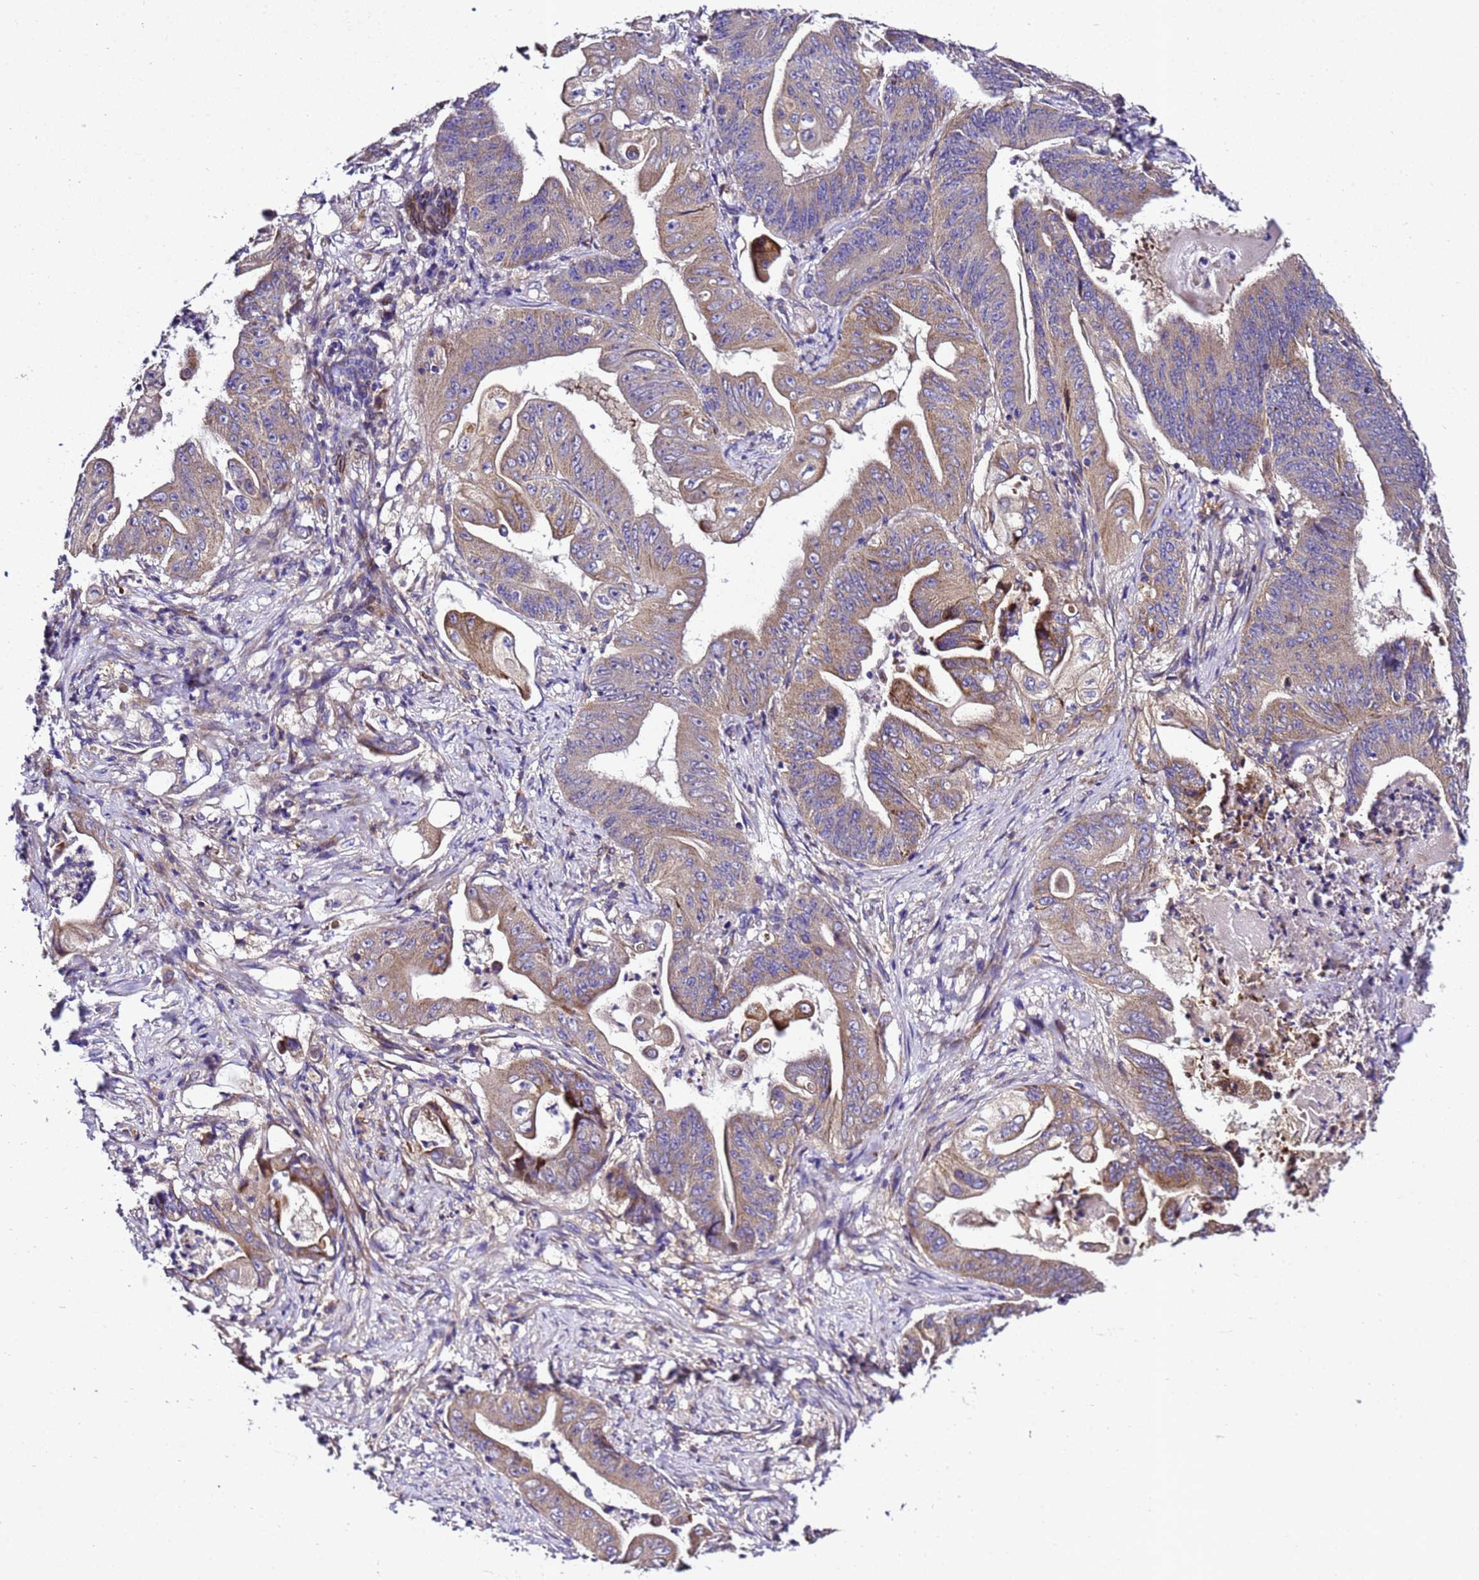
{"staining": {"intensity": "weak", "quantity": ">75%", "location": "cytoplasmic/membranous"}, "tissue": "stomach cancer", "cell_type": "Tumor cells", "image_type": "cancer", "snomed": [{"axis": "morphology", "description": "Adenocarcinoma, NOS"}, {"axis": "topography", "description": "Stomach"}], "caption": "Weak cytoplasmic/membranous expression is identified in approximately >75% of tumor cells in adenocarcinoma (stomach). The staining was performed using DAB (3,3'-diaminobenzidine), with brown indicating positive protein expression. Nuclei are stained blue with hematoxylin.", "gene": "ZNF417", "patient": {"sex": "female", "age": 73}}